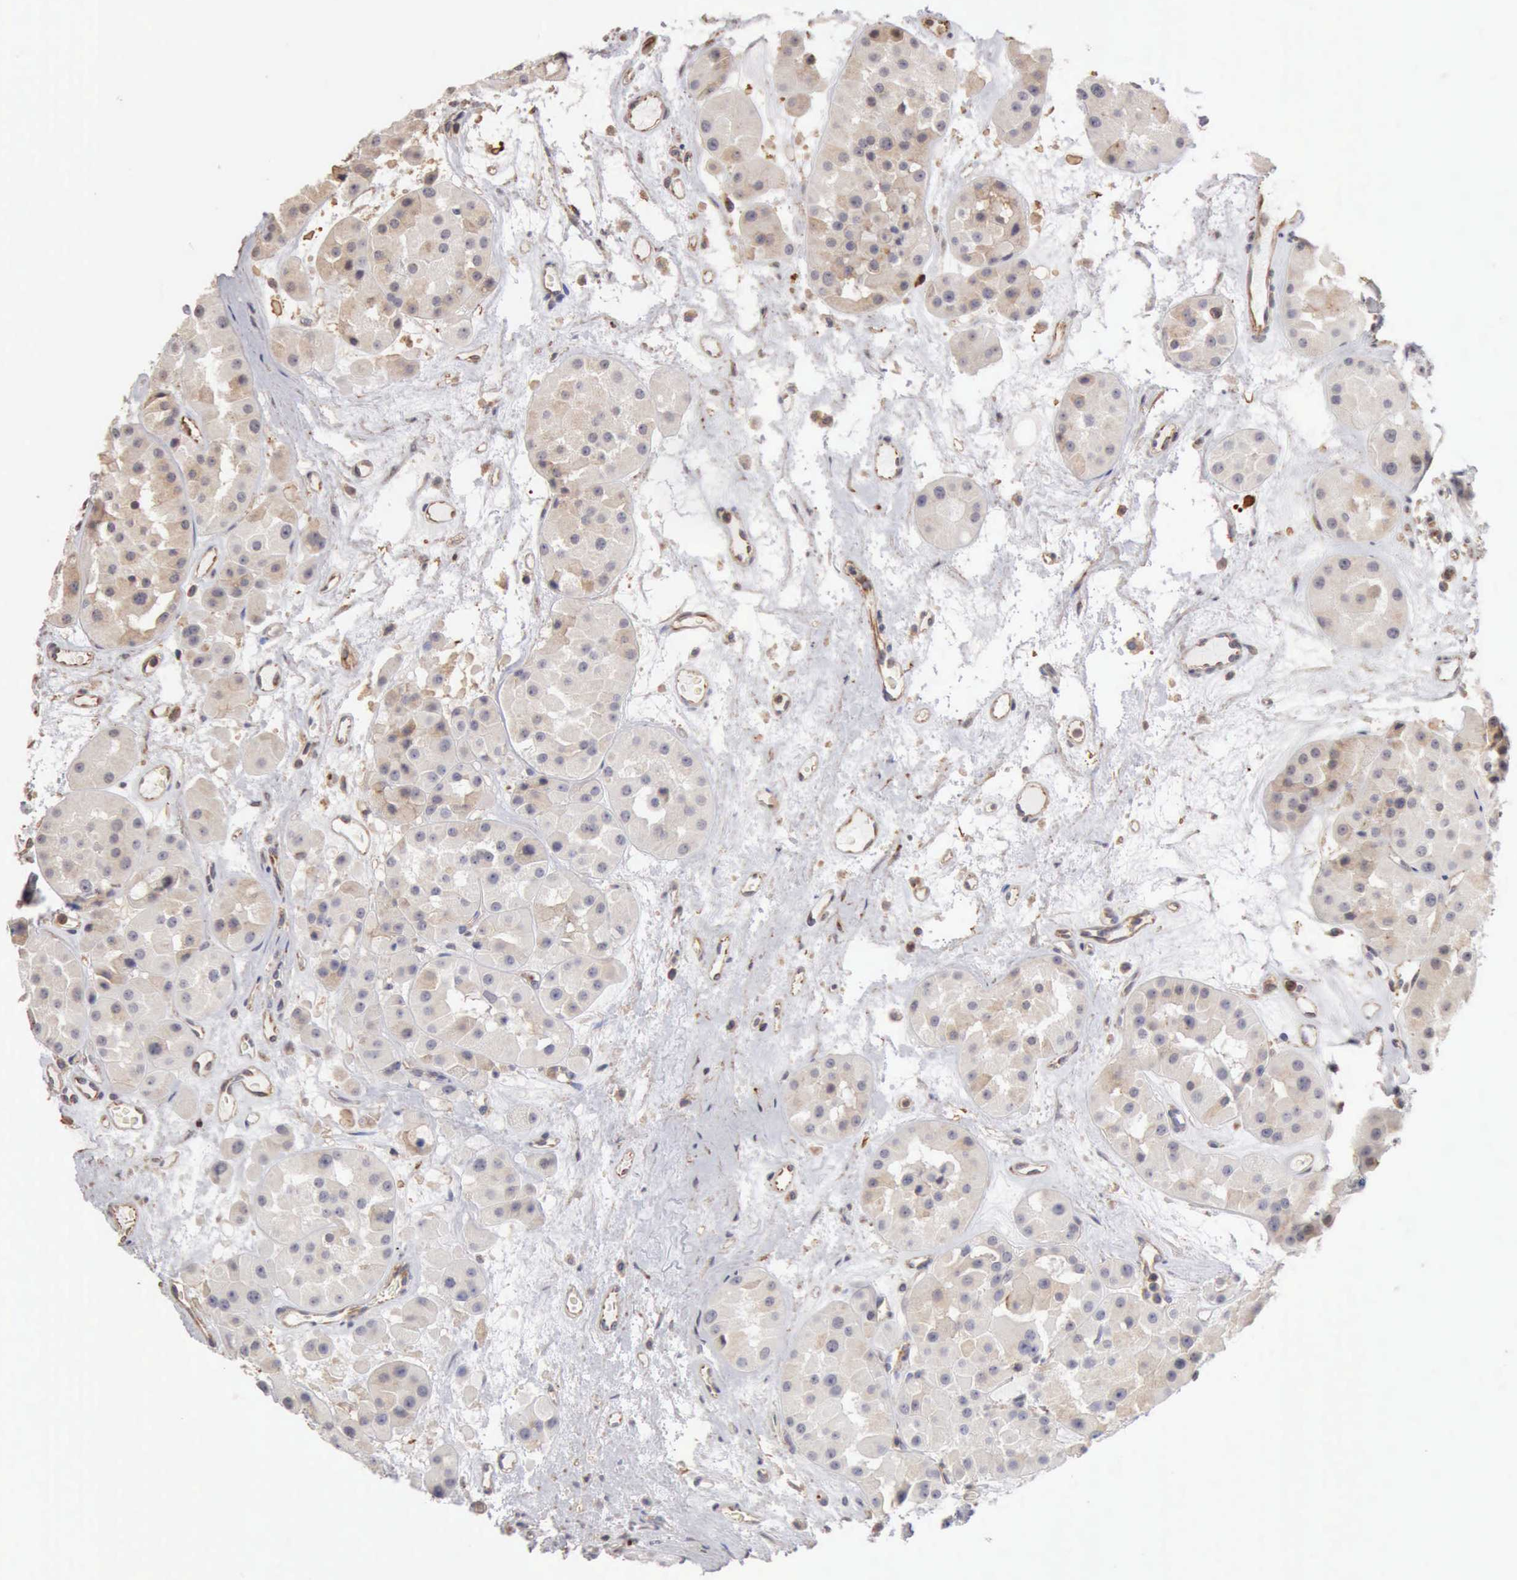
{"staining": {"intensity": "weak", "quantity": "<25%", "location": "cytoplasmic/membranous"}, "tissue": "renal cancer", "cell_type": "Tumor cells", "image_type": "cancer", "snomed": [{"axis": "morphology", "description": "Adenocarcinoma, uncertain malignant potential"}, {"axis": "topography", "description": "Kidney"}], "caption": "A photomicrograph of human renal cancer (adenocarcinoma,  uncertain malignant potential) is negative for staining in tumor cells. (Stains: DAB immunohistochemistry (IHC) with hematoxylin counter stain, Microscopy: brightfield microscopy at high magnification).", "gene": "GPR101", "patient": {"sex": "male", "age": 63}}